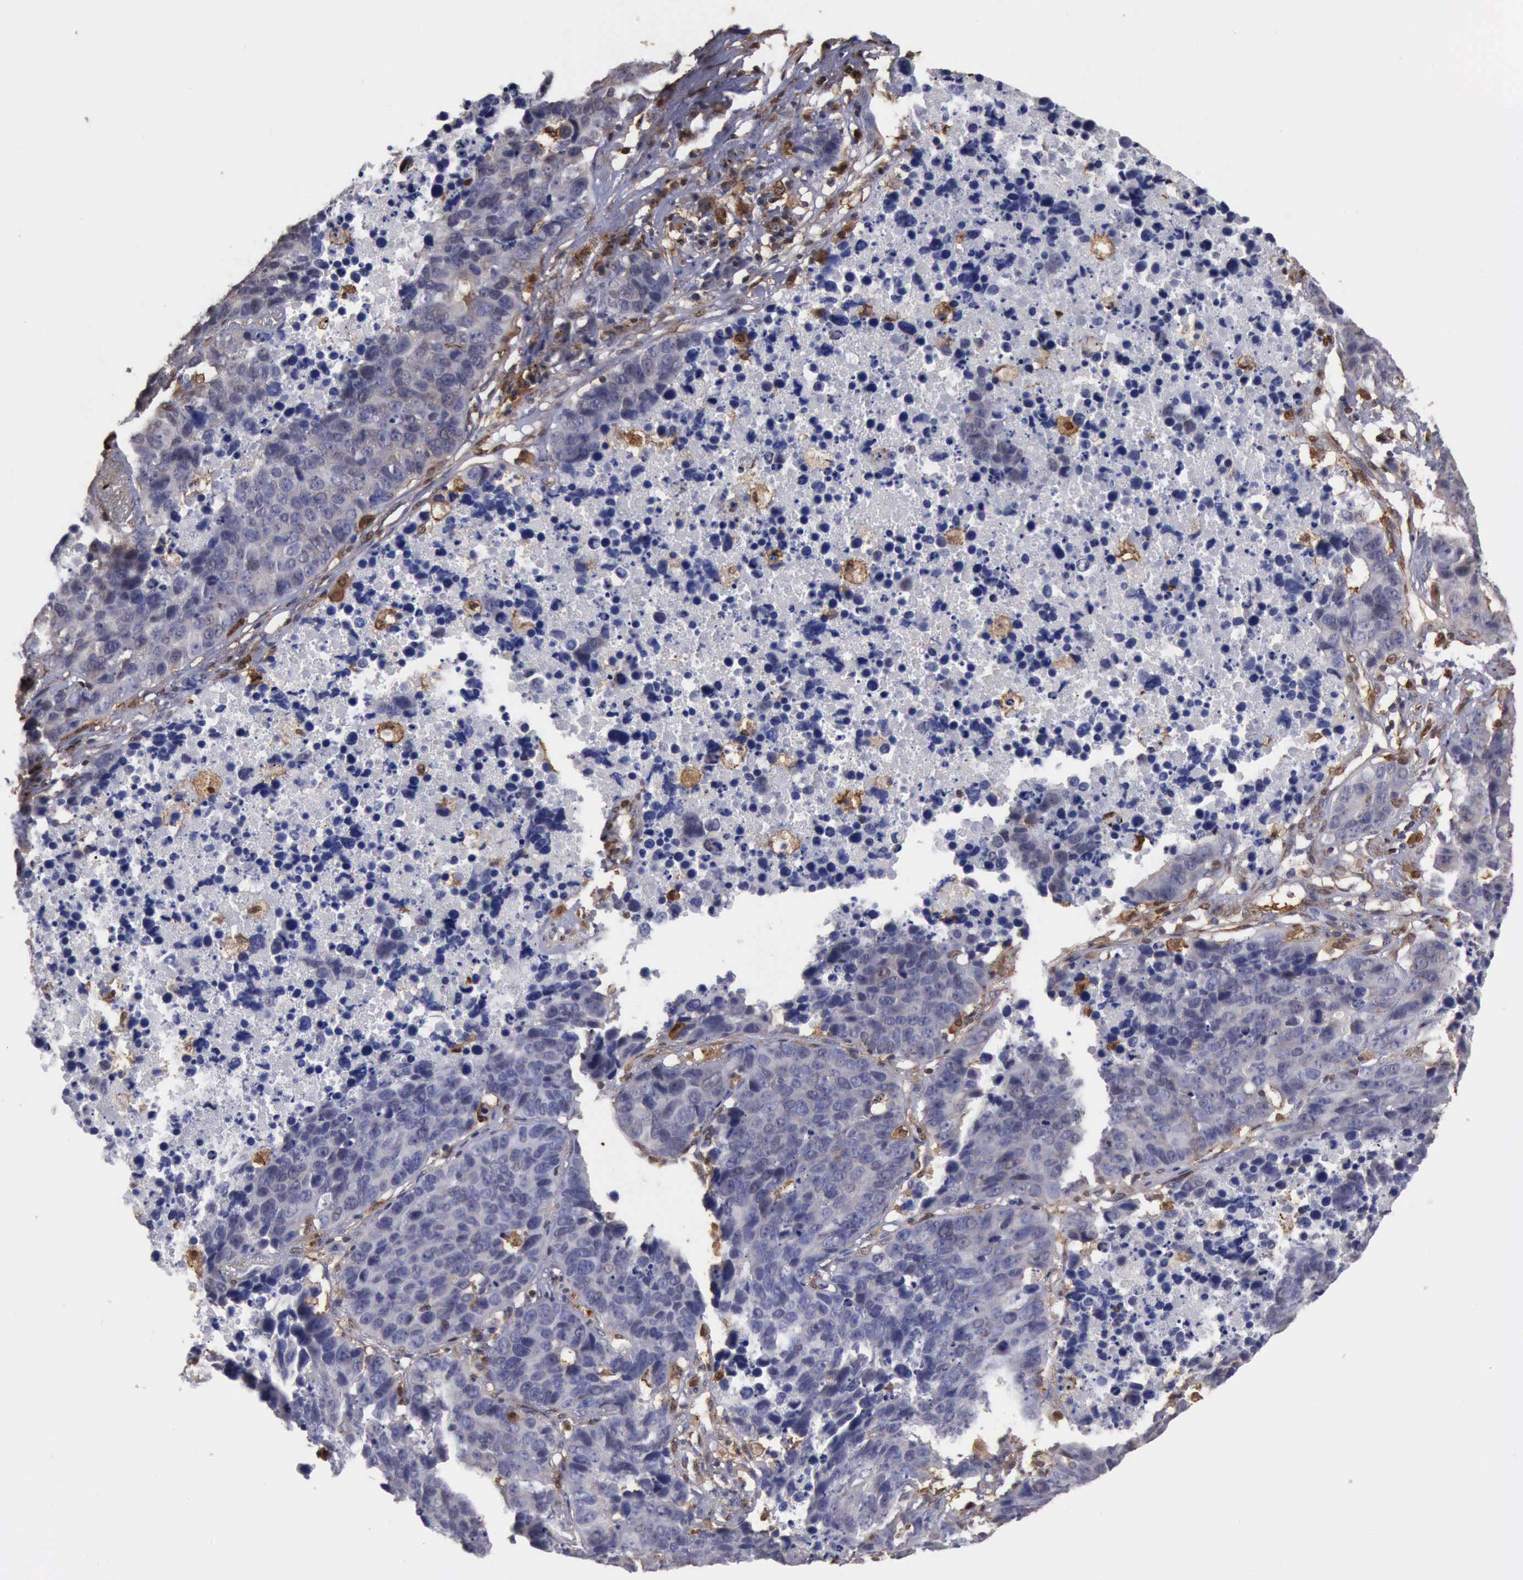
{"staining": {"intensity": "negative", "quantity": "none", "location": "none"}, "tissue": "lung cancer", "cell_type": "Tumor cells", "image_type": "cancer", "snomed": [{"axis": "morphology", "description": "Carcinoid, malignant, NOS"}, {"axis": "topography", "description": "Lung"}], "caption": "Immunohistochemistry (IHC) photomicrograph of neoplastic tissue: malignant carcinoid (lung) stained with DAB demonstrates no significant protein staining in tumor cells.", "gene": "STAT1", "patient": {"sex": "male", "age": 60}}